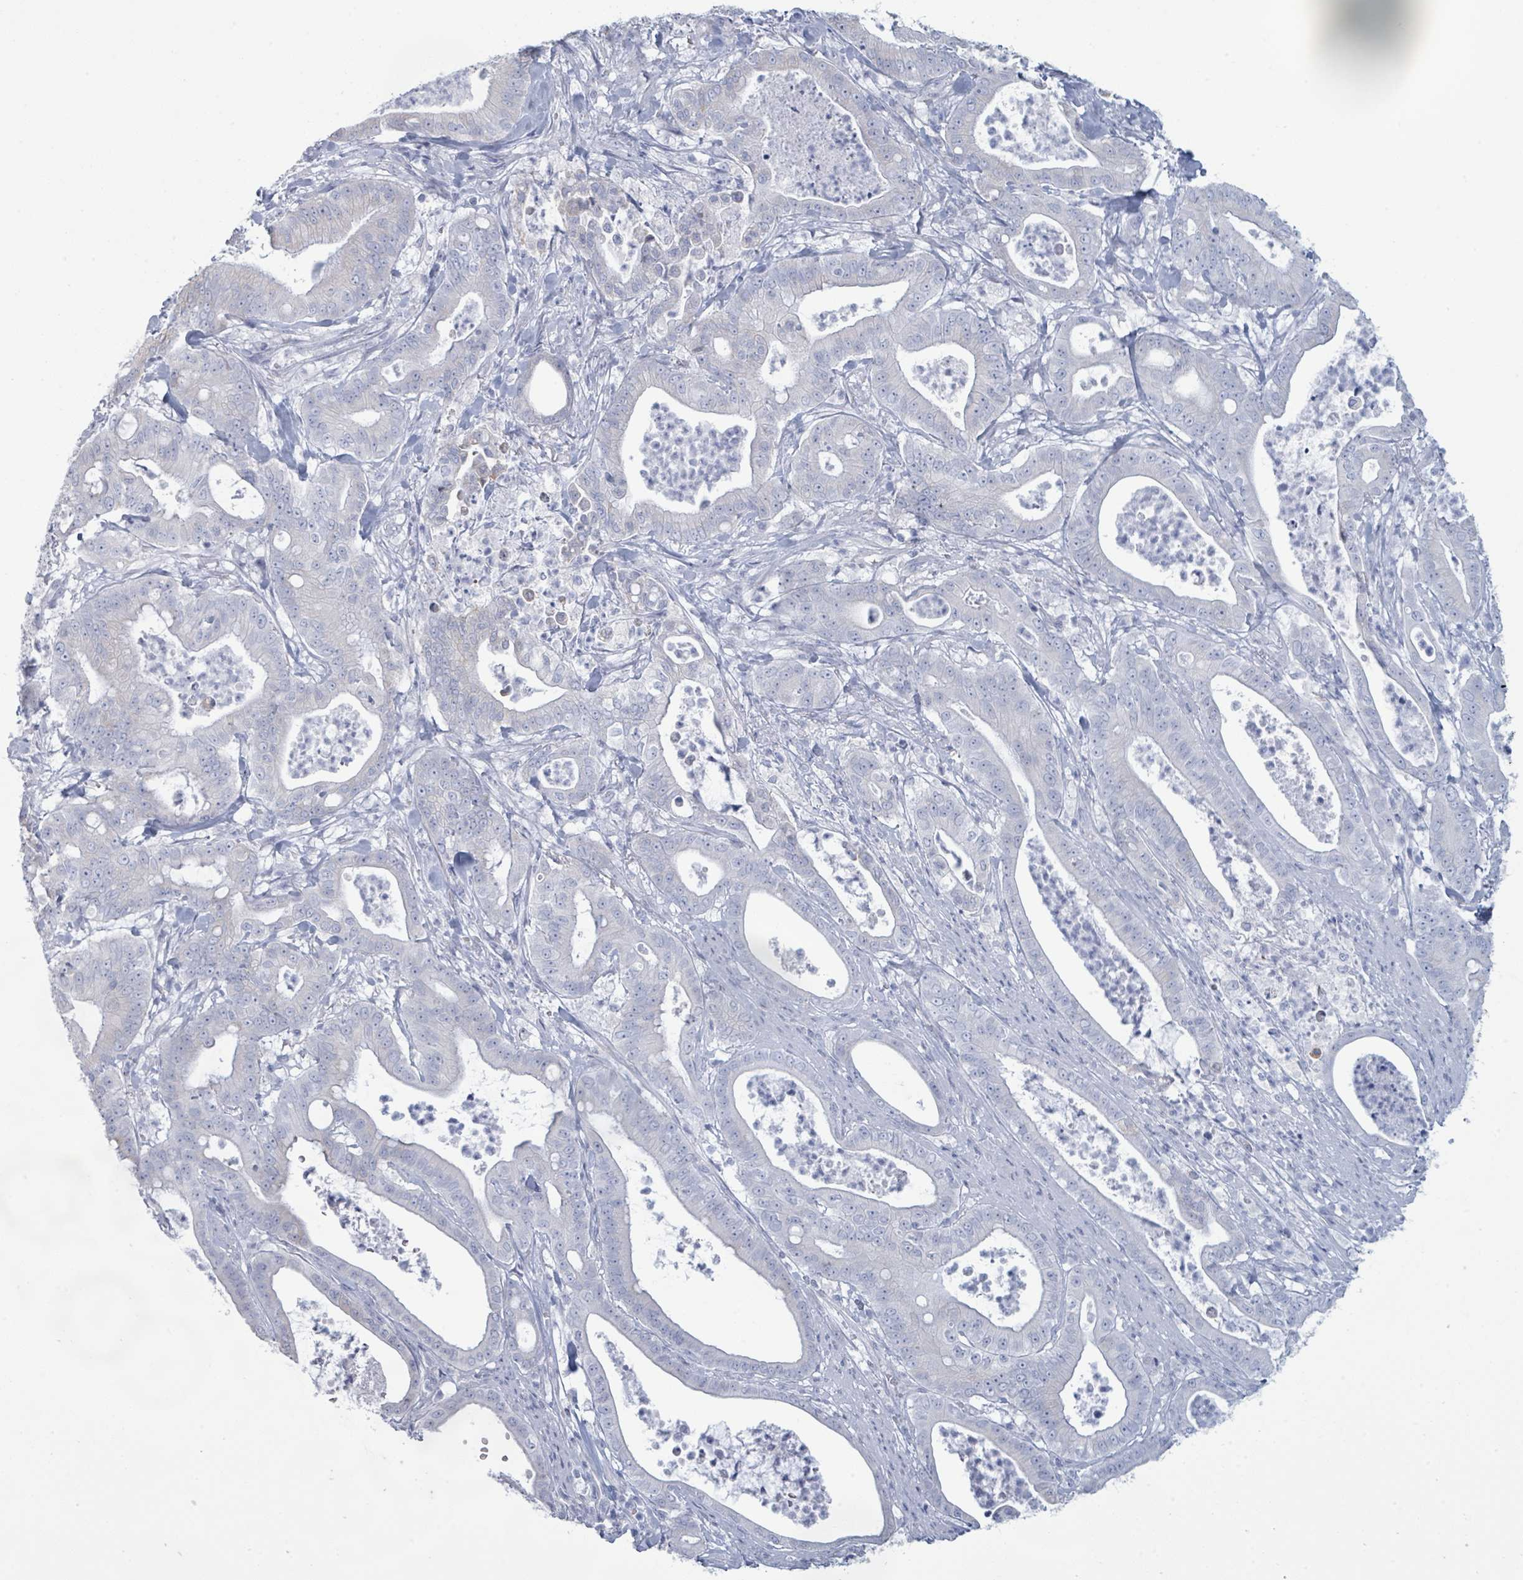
{"staining": {"intensity": "negative", "quantity": "none", "location": "none"}, "tissue": "pancreatic cancer", "cell_type": "Tumor cells", "image_type": "cancer", "snomed": [{"axis": "morphology", "description": "Adenocarcinoma, NOS"}, {"axis": "topography", "description": "Pancreas"}], "caption": "High magnification brightfield microscopy of pancreatic adenocarcinoma stained with DAB (brown) and counterstained with hematoxylin (blue): tumor cells show no significant expression.", "gene": "PGA3", "patient": {"sex": "male", "age": 71}}